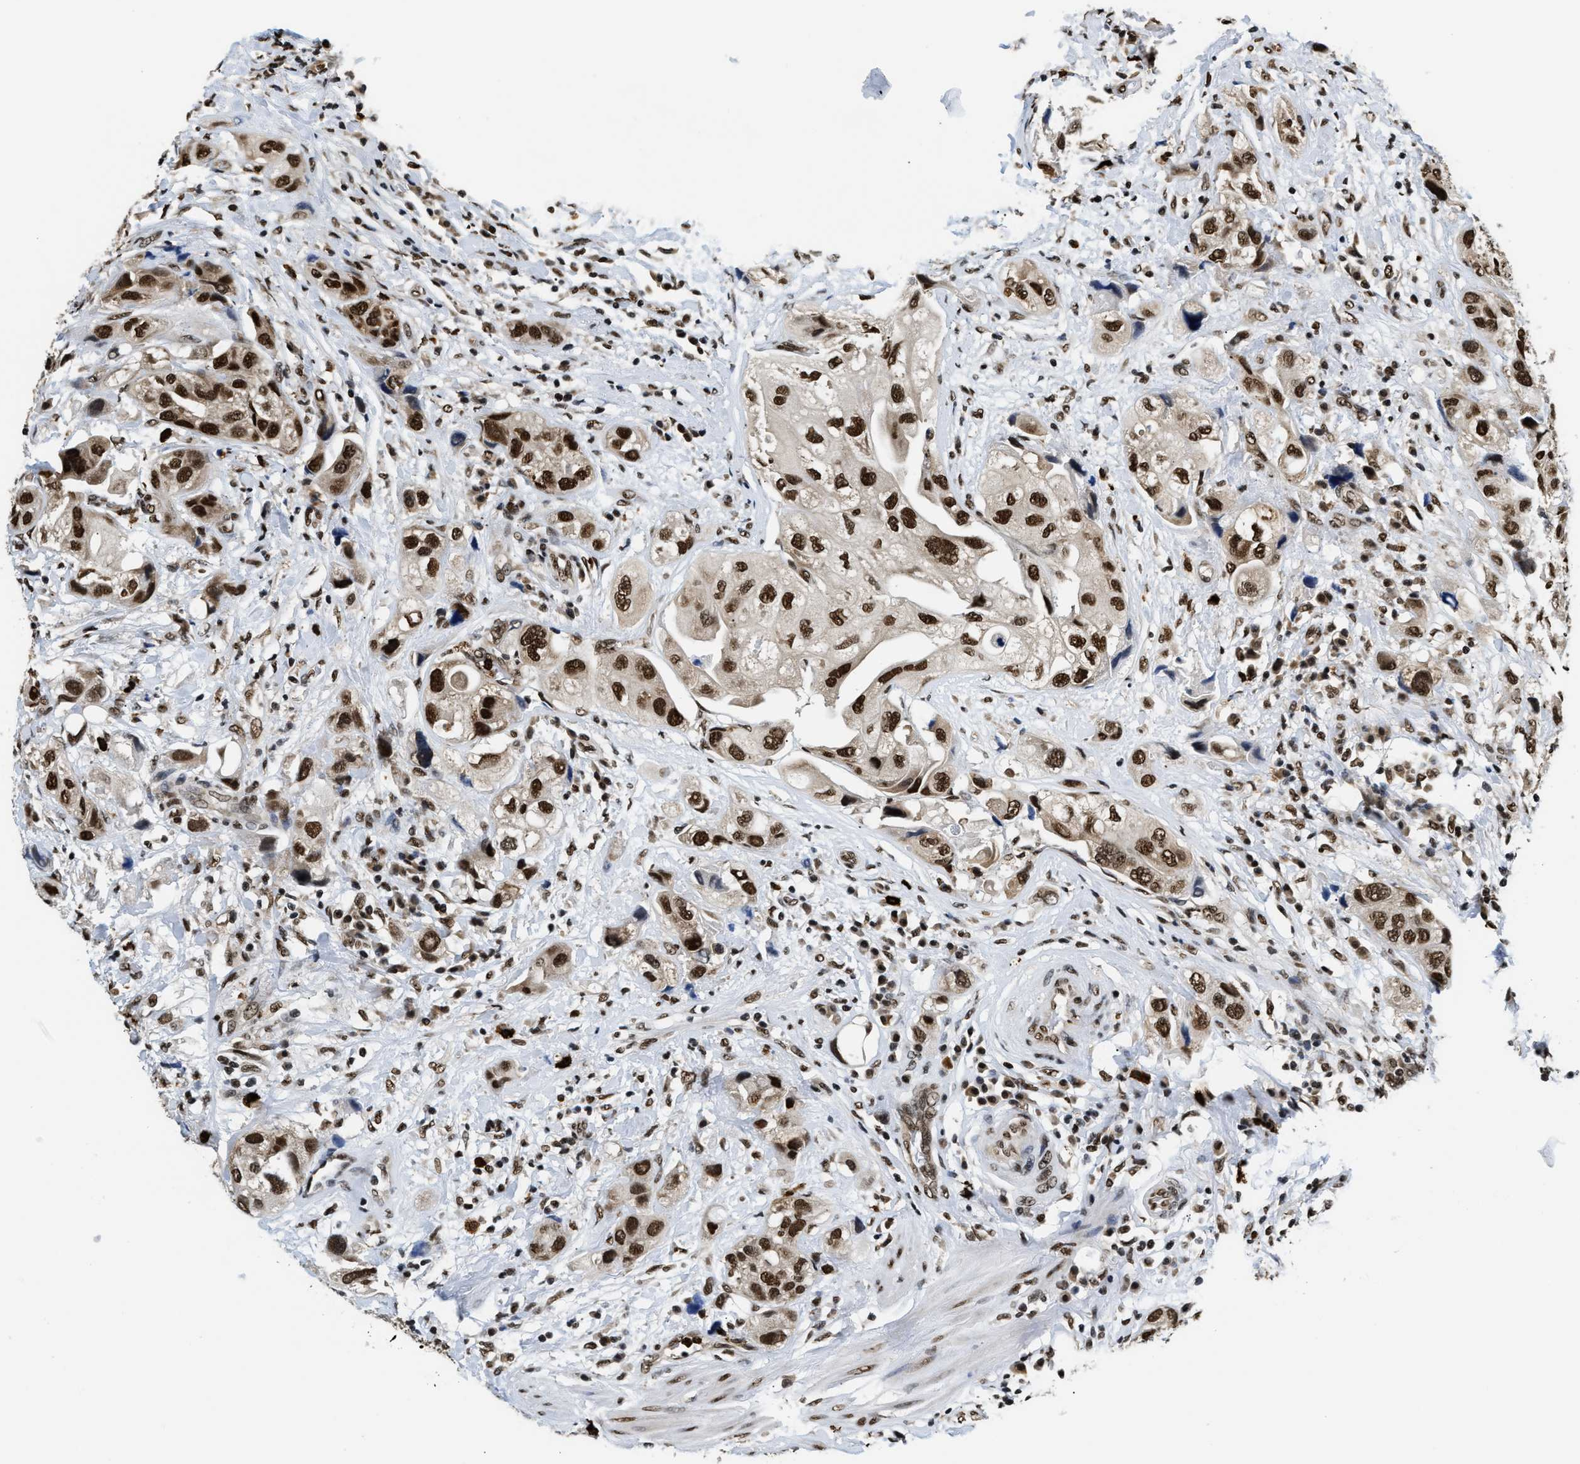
{"staining": {"intensity": "strong", "quantity": ">75%", "location": "nuclear"}, "tissue": "urothelial cancer", "cell_type": "Tumor cells", "image_type": "cancer", "snomed": [{"axis": "morphology", "description": "Urothelial carcinoma, High grade"}, {"axis": "topography", "description": "Urinary bladder"}], "caption": "About >75% of tumor cells in high-grade urothelial carcinoma demonstrate strong nuclear protein expression as visualized by brown immunohistochemical staining.", "gene": "CCNDBP1", "patient": {"sex": "female", "age": 64}}